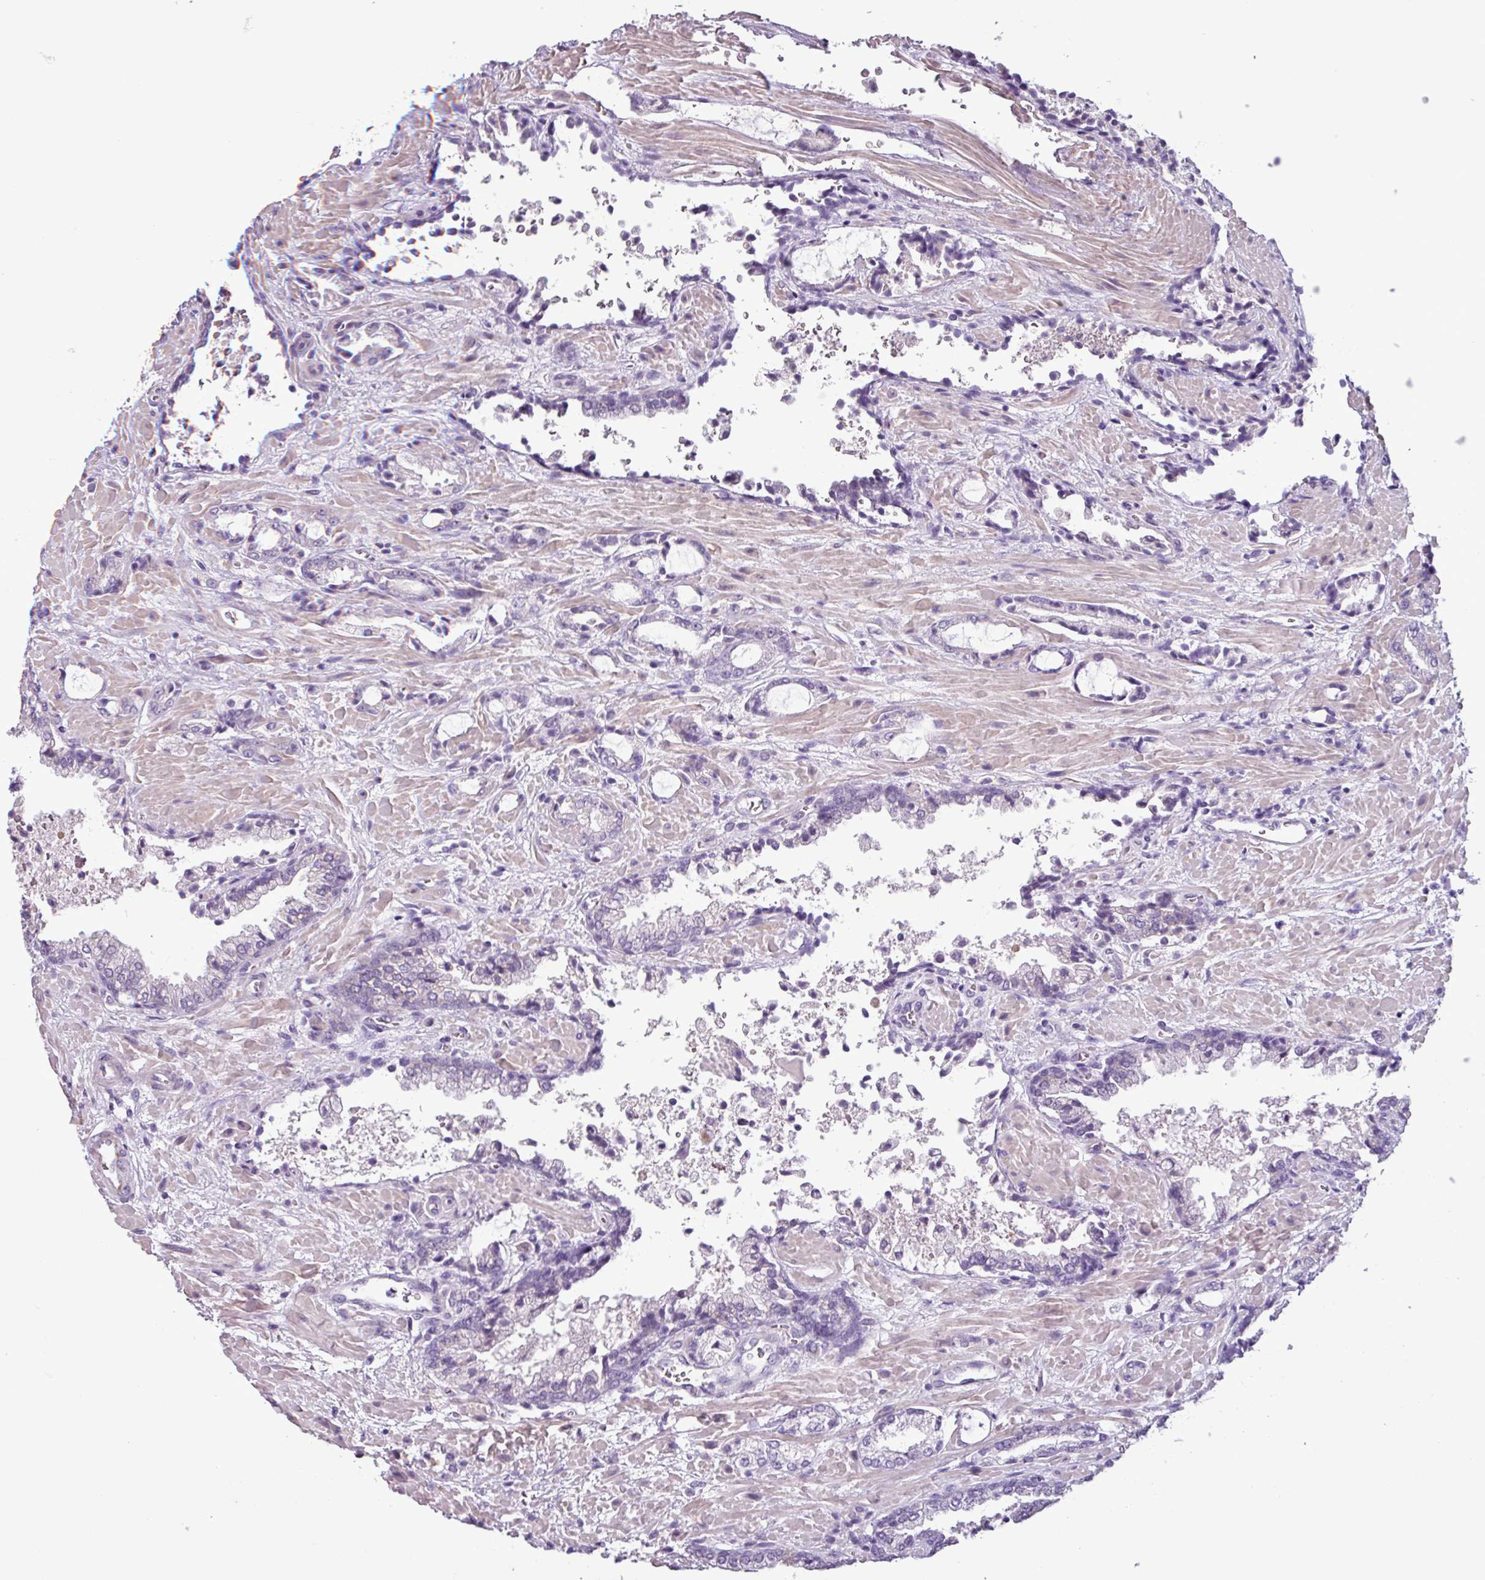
{"staining": {"intensity": "negative", "quantity": "none", "location": "none"}, "tissue": "prostate cancer", "cell_type": "Tumor cells", "image_type": "cancer", "snomed": [{"axis": "morphology", "description": "Adenocarcinoma, High grade"}, {"axis": "topography", "description": "Prostate"}], "caption": "Tumor cells show no significant staining in prostate cancer. The staining was performed using DAB to visualize the protein expression in brown, while the nuclei were stained in blue with hematoxylin (Magnification: 20x).", "gene": "C9orf24", "patient": {"sex": "male", "age": 68}}